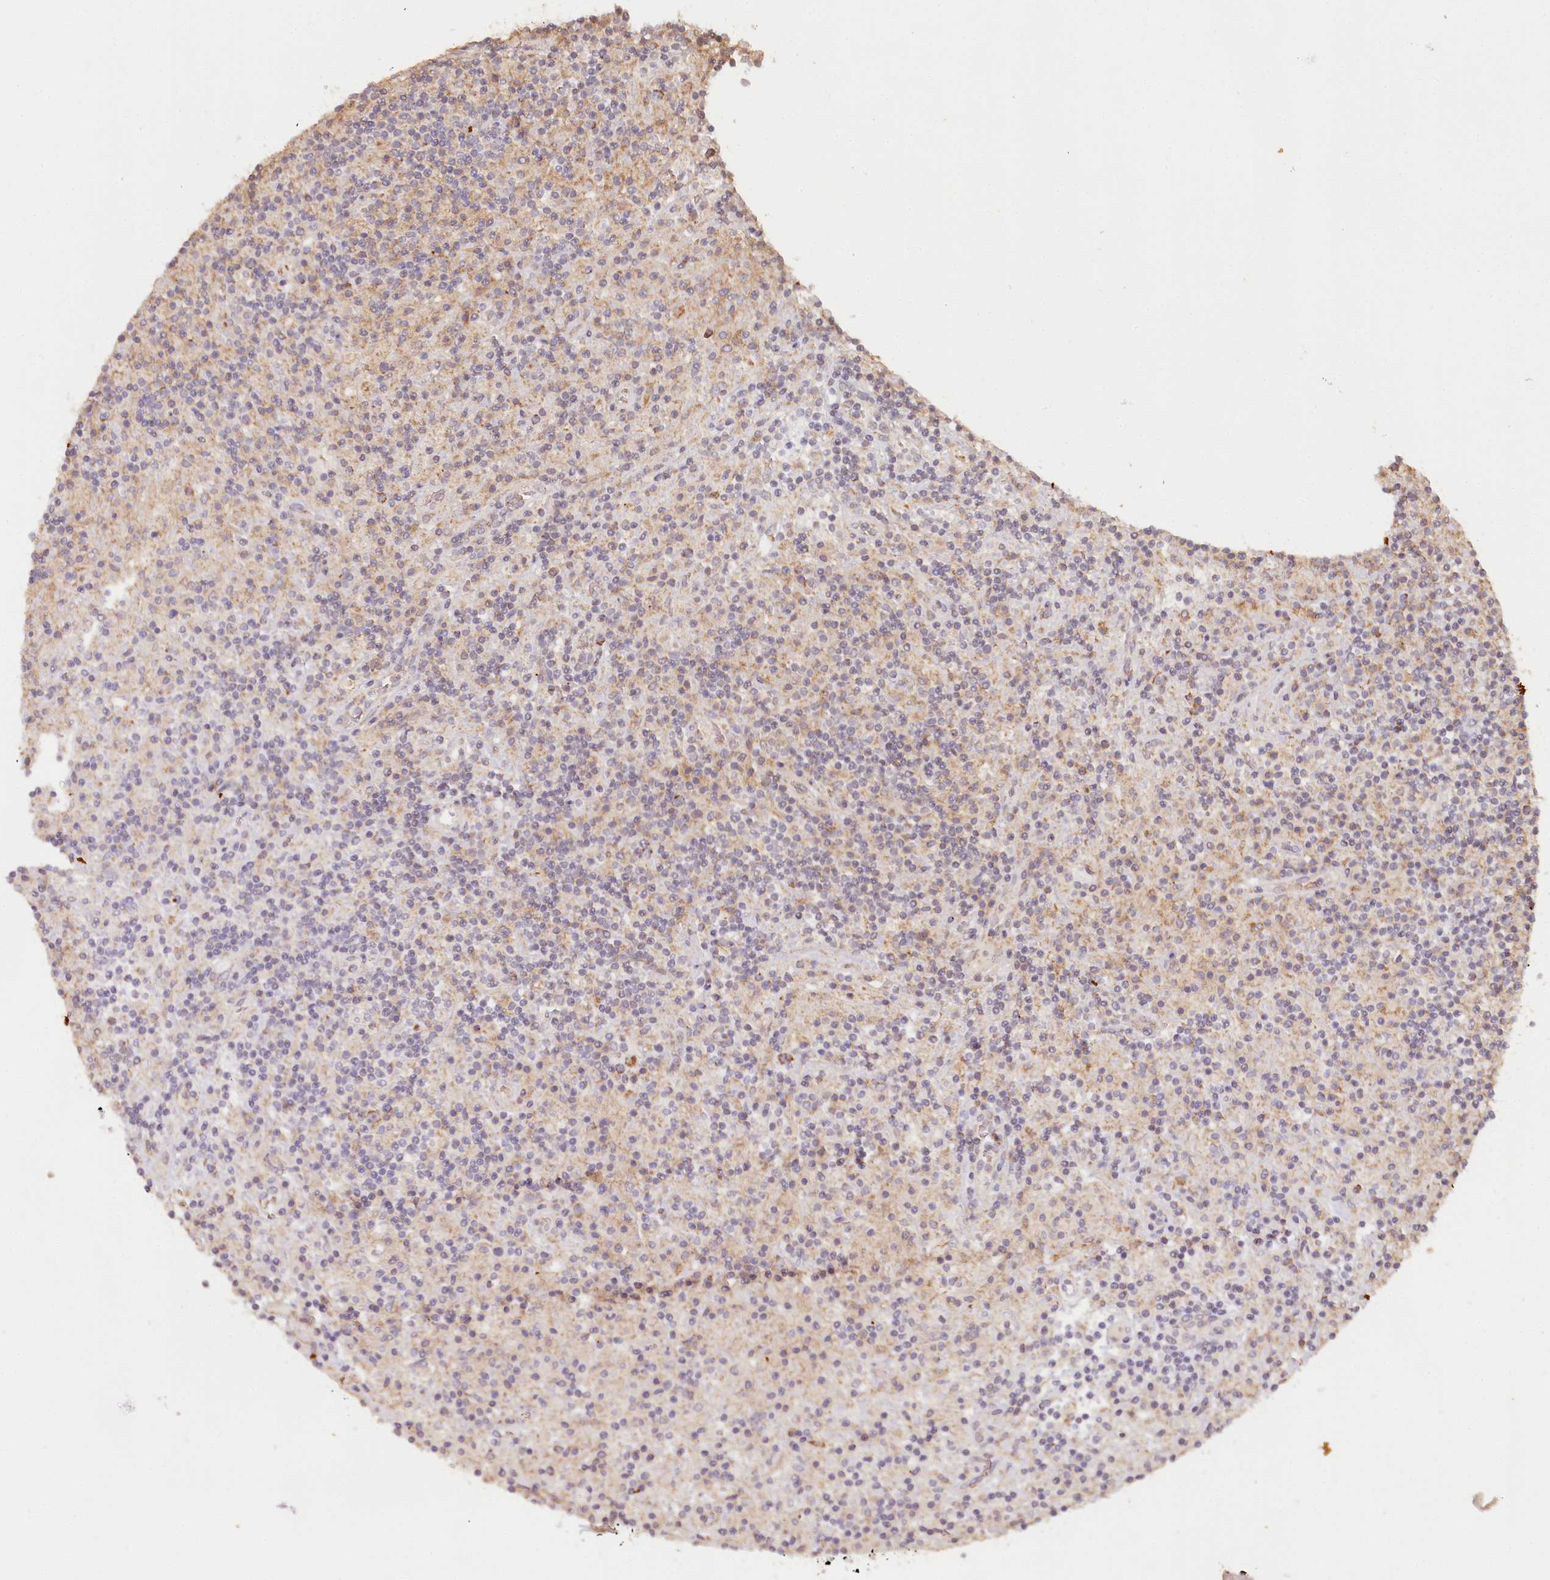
{"staining": {"intensity": "moderate", "quantity": ">75%", "location": "cytoplasmic/membranous"}, "tissue": "lymphoma", "cell_type": "Tumor cells", "image_type": "cancer", "snomed": [{"axis": "morphology", "description": "Hodgkin's disease, NOS"}, {"axis": "topography", "description": "Lymph node"}], "caption": "Human lymphoma stained for a protein (brown) exhibits moderate cytoplasmic/membranous positive staining in approximately >75% of tumor cells.", "gene": "MMP25", "patient": {"sex": "male", "age": 70}}